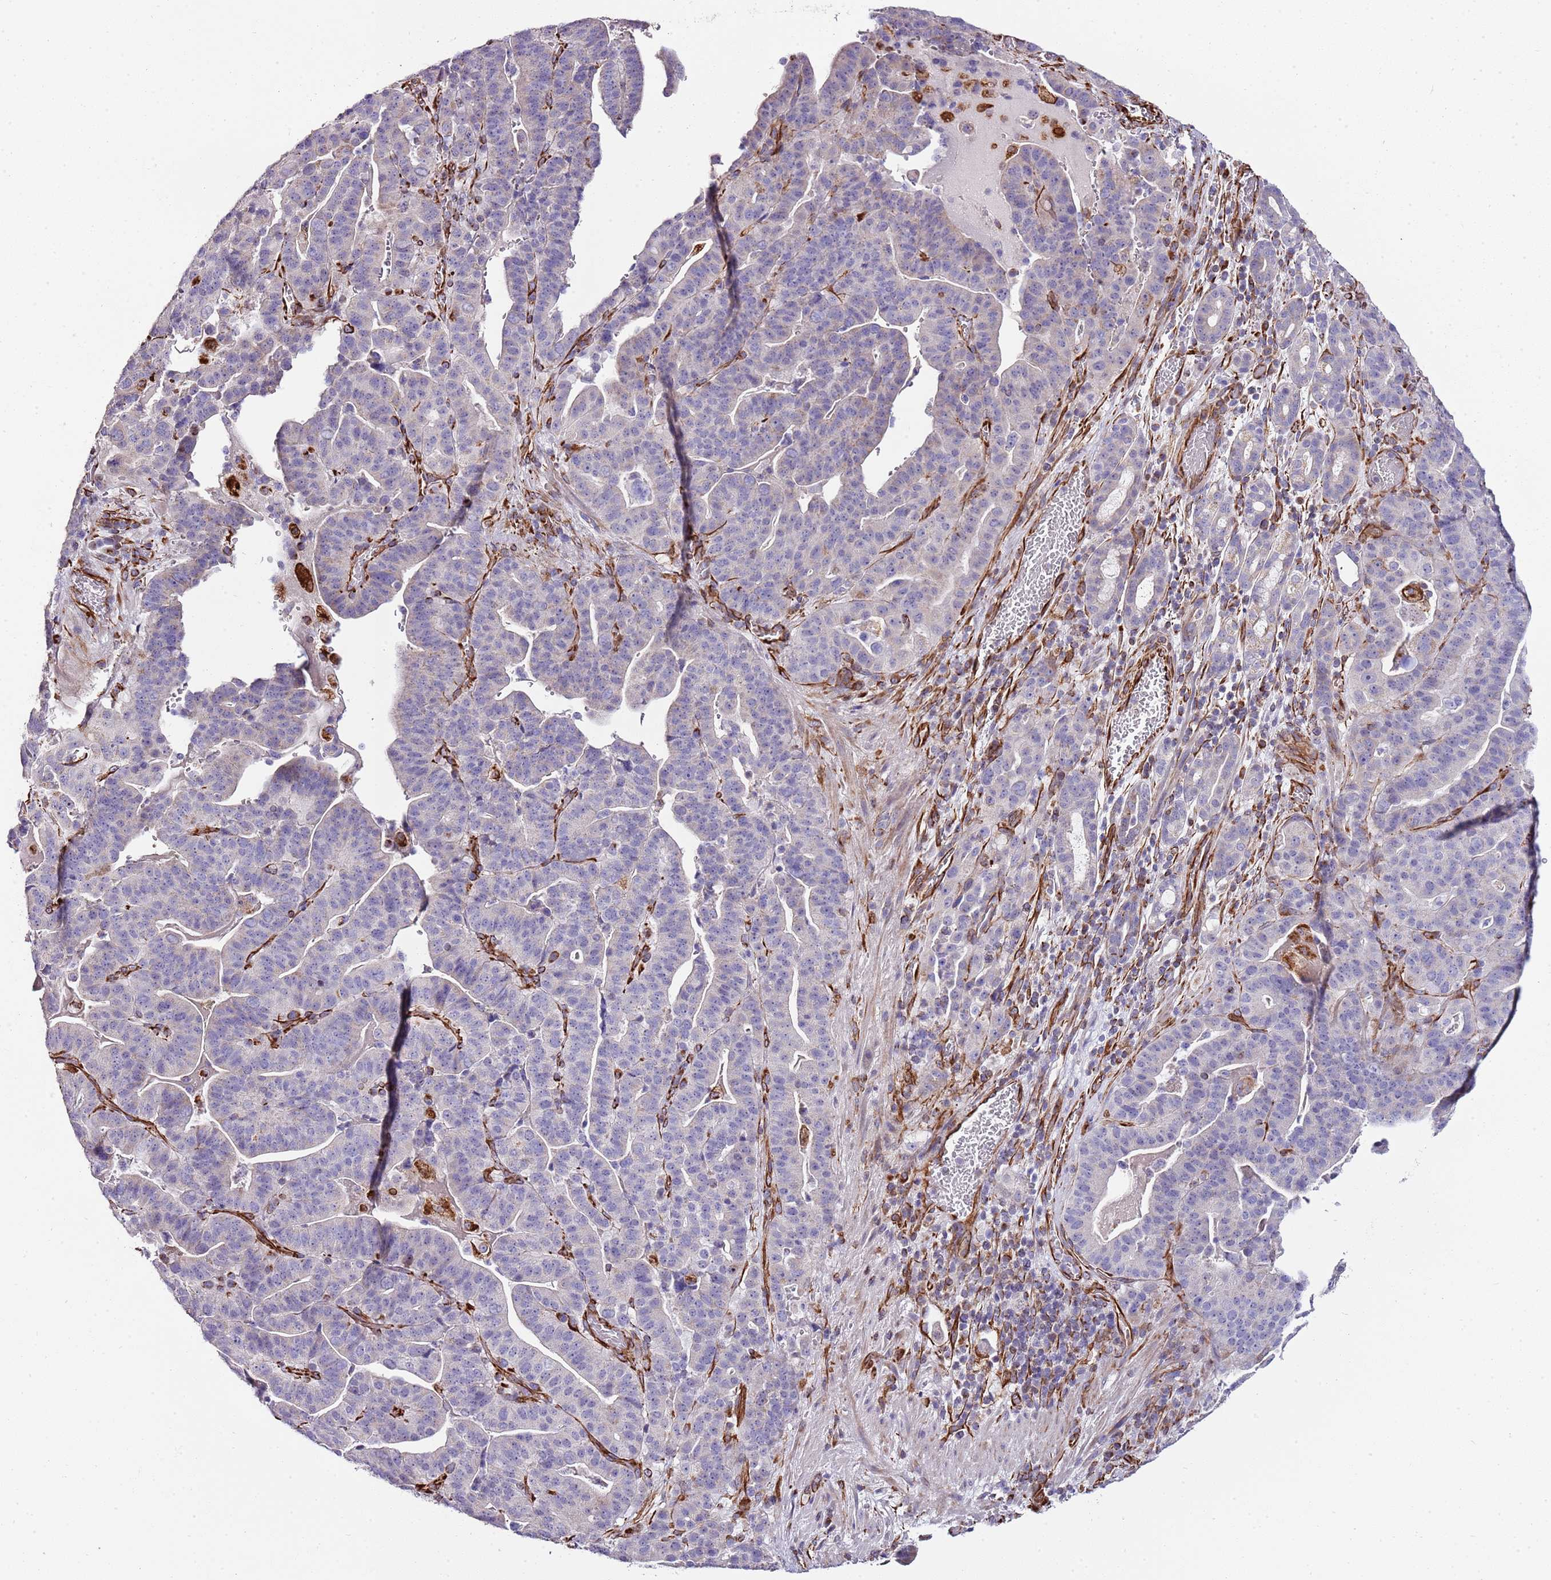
{"staining": {"intensity": "negative", "quantity": "none", "location": "none"}, "tissue": "stomach cancer", "cell_type": "Tumor cells", "image_type": "cancer", "snomed": [{"axis": "morphology", "description": "Adenocarcinoma, NOS"}, {"axis": "topography", "description": "Stomach"}], "caption": "This is an immunohistochemistry (IHC) image of stomach adenocarcinoma. There is no staining in tumor cells.", "gene": "ZNF786", "patient": {"sex": "male", "age": 48}}